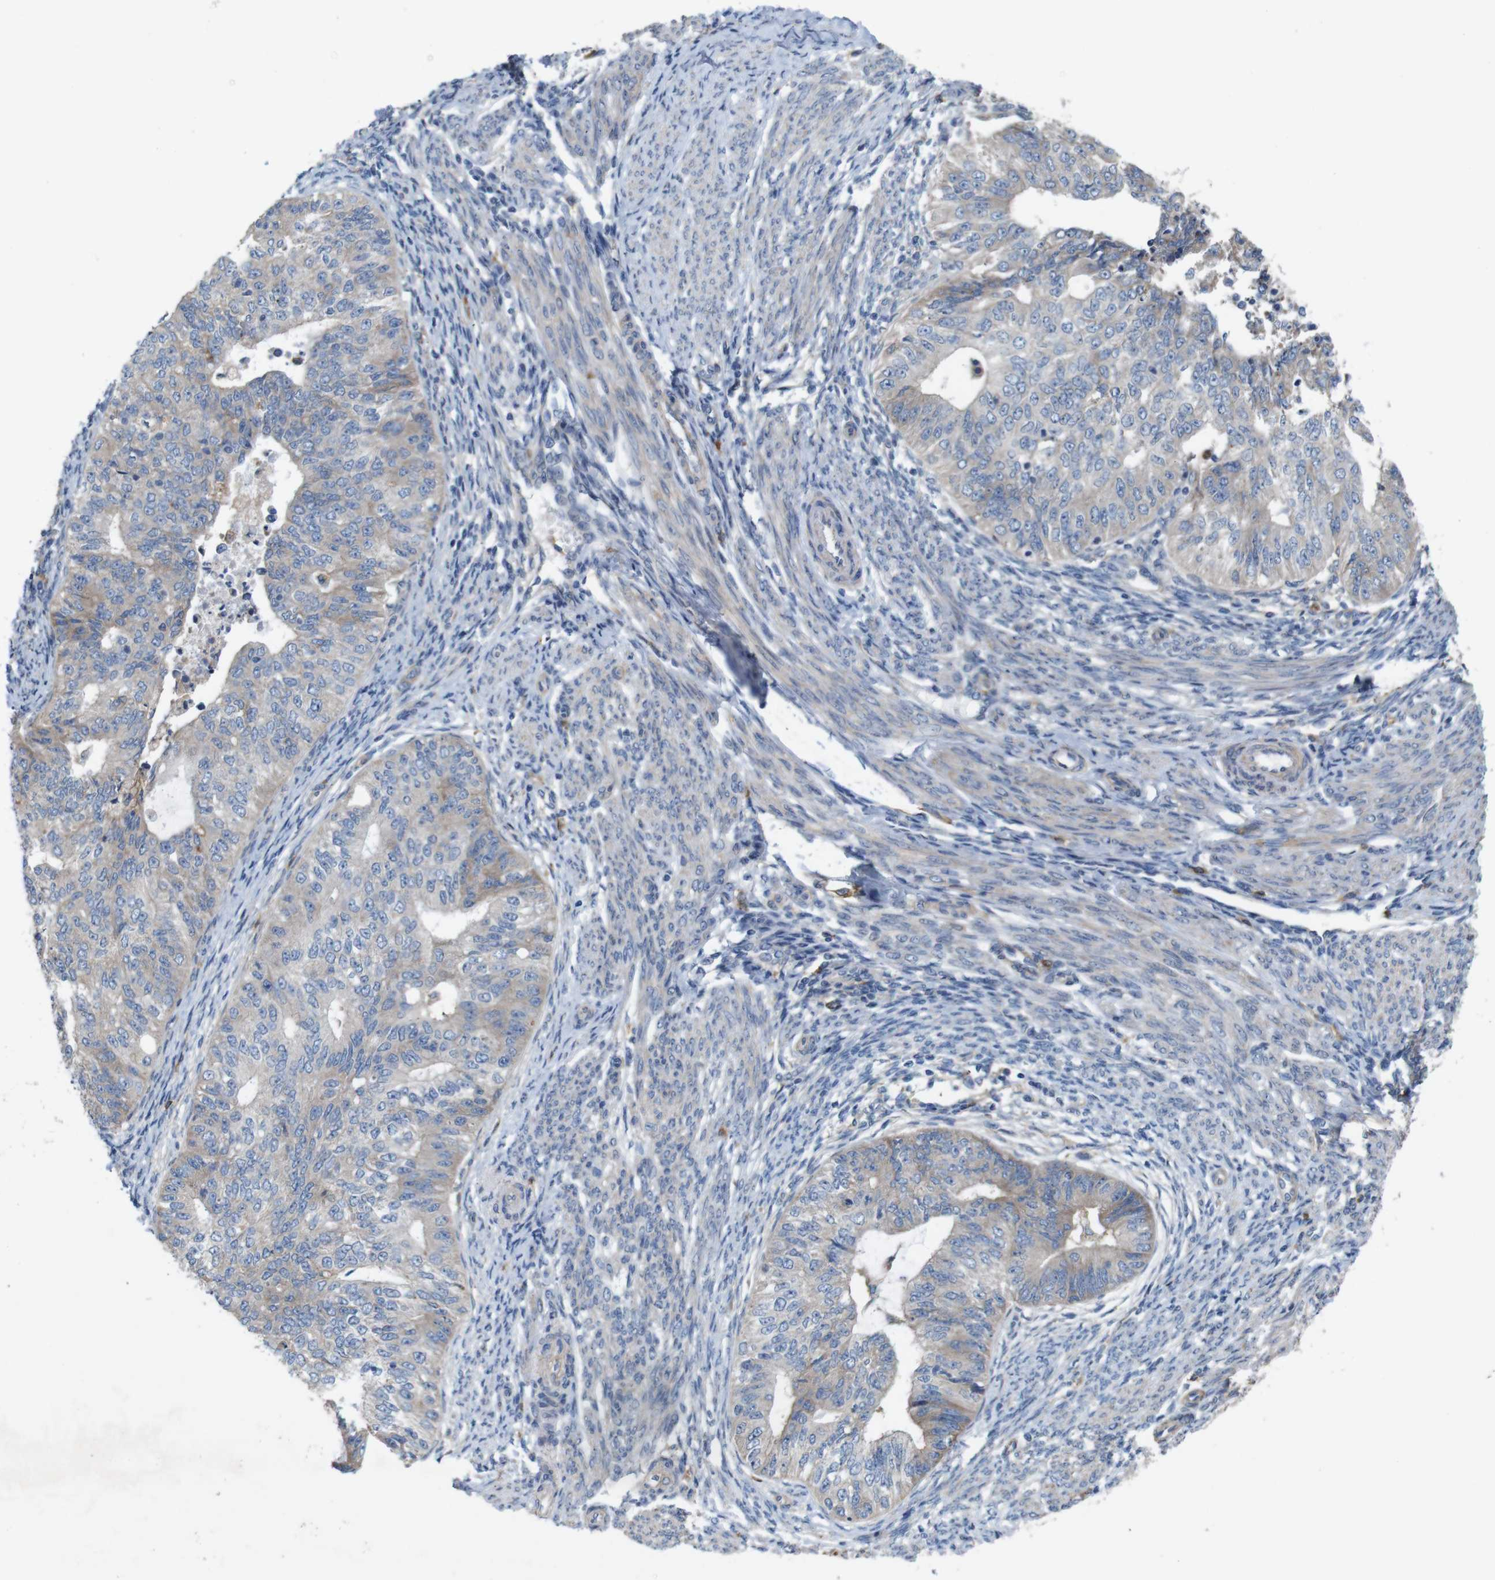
{"staining": {"intensity": "weak", "quantity": "25%-75%", "location": "cytoplasmic/membranous"}, "tissue": "endometrial cancer", "cell_type": "Tumor cells", "image_type": "cancer", "snomed": [{"axis": "morphology", "description": "Adenocarcinoma, NOS"}, {"axis": "topography", "description": "Endometrium"}], "caption": "Immunohistochemical staining of adenocarcinoma (endometrial) displays weak cytoplasmic/membranous protein positivity in approximately 25%-75% of tumor cells. (Stains: DAB in brown, nuclei in blue, Microscopy: brightfield microscopy at high magnification).", "gene": "SIGLEC8", "patient": {"sex": "female", "age": 32}}